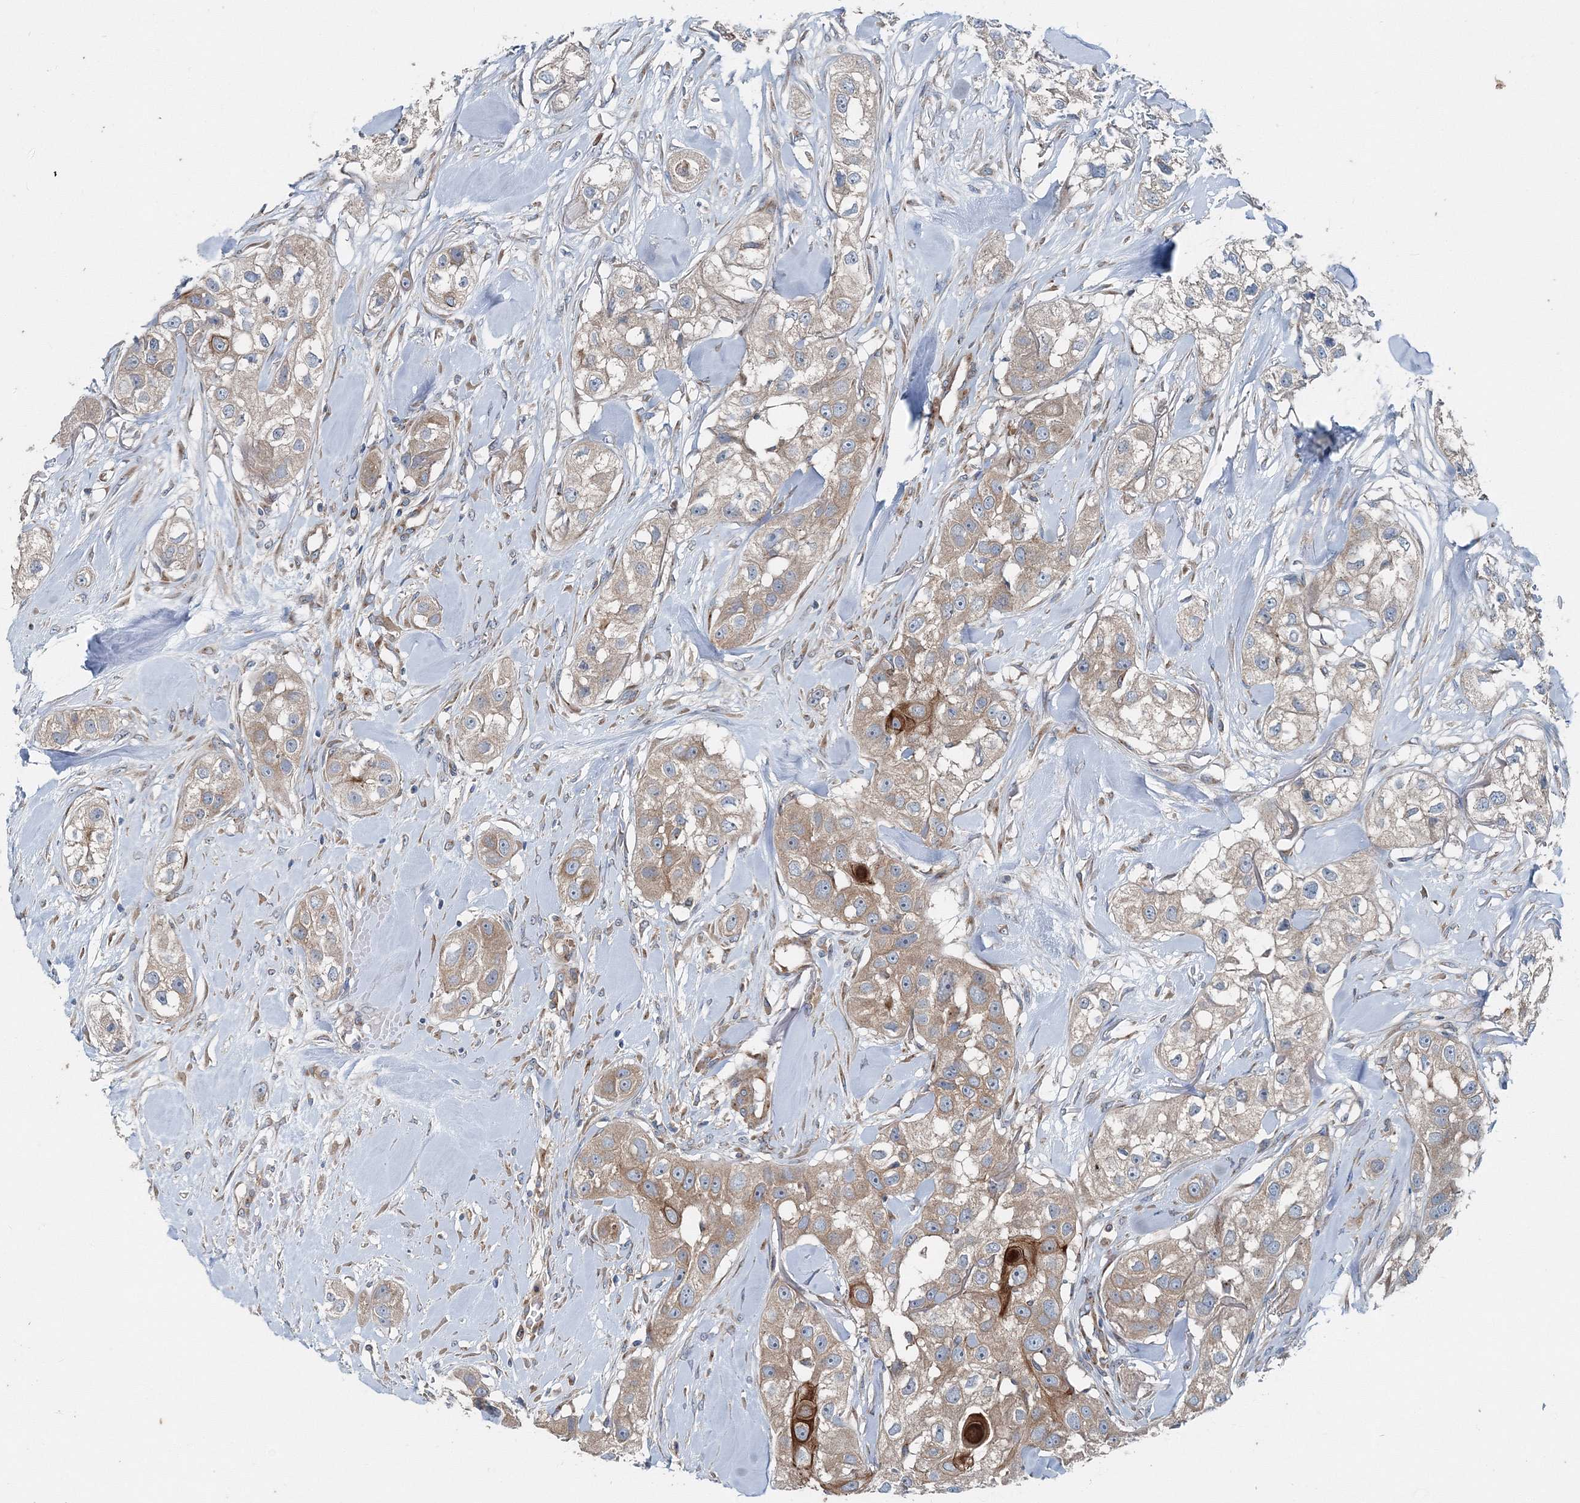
{"staining": {"intensity": "moderate", "quantity": ">75%", "location": "cytoplasmic/membranous"}, "tissue": "head and neck cancer", "cell_type": "Tumor cells", "image_type": "cancer", "snomed": [{"axis": "morphology", "description": "Normal tissue, NOS"}, {"axis": "morphology", "description": "Squamous cell carcinoma, NOS"}, {"axis": "topography", "description": "Skeletal muscle"}, {"axis": "topography", "description": "Head-Neck"}], "caption": "IHC histopathology image of head and neck cancer stained for a protein (brown), which displays medium levels of moderate cytoplasmic/membranous staining in about >75% of tumor cells.", "gene": "MPHOSPH9", "patient": {"sex": "male", "age": 51}}